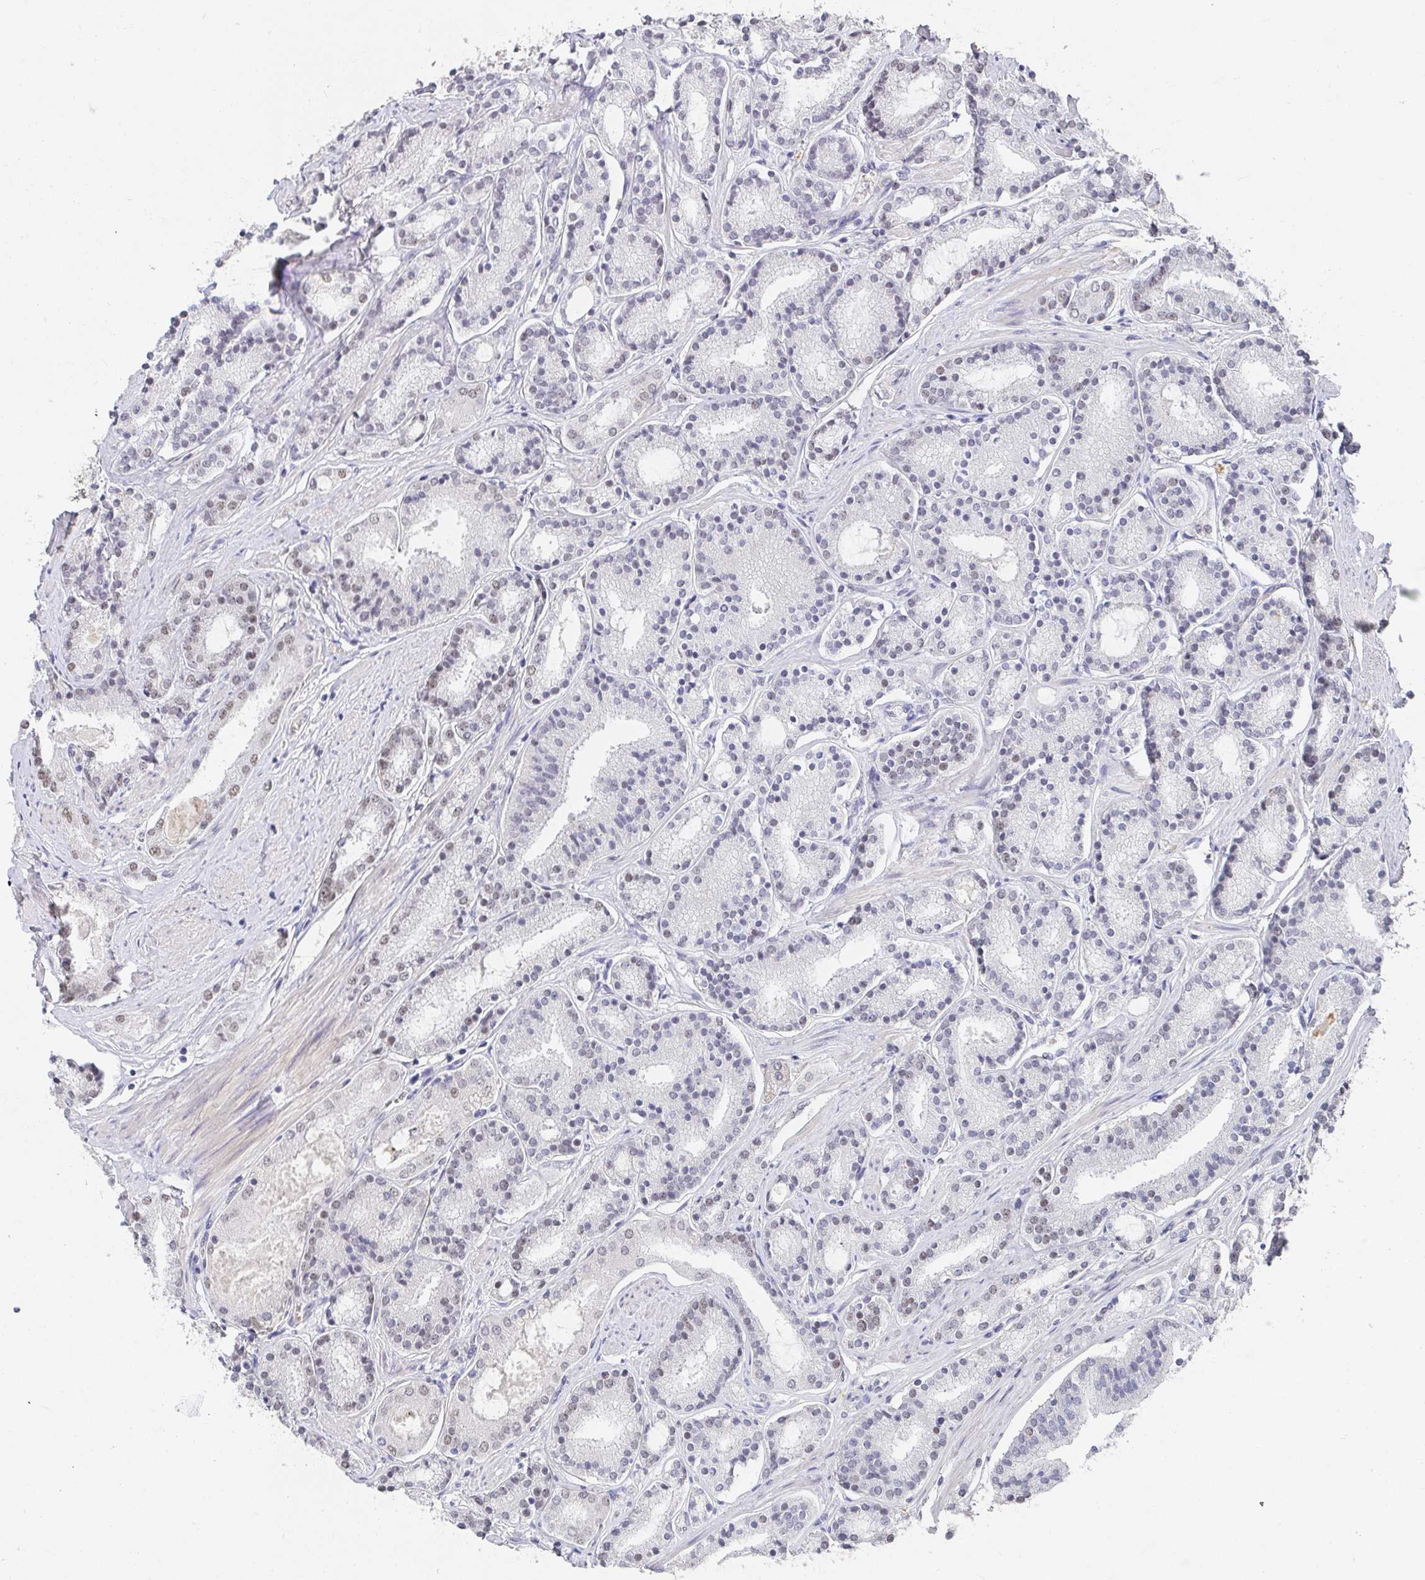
{"staining": {"intensity": "weak", "quantity": "25%-75%", "location": "nuclear"}, "tissue": "prostate cancer", "cell_type": "Tumor cells", "image_type": "cancer", "snomed": [{"axis": "morphology", "description": "Adenocarcinoma, High grade"}, {"axis": "topography", "description": "Prostate"}], "caption": "A brown stain highlights weak nuclear expression of a protein in human adenocarcinoma (high-grade) (prostate) tumor cells. The protein of interest is shown in brown color, while the nuclei are stained blue.", "gene": "RCOR1", "patient": {"sex": "male", "age": 63}}